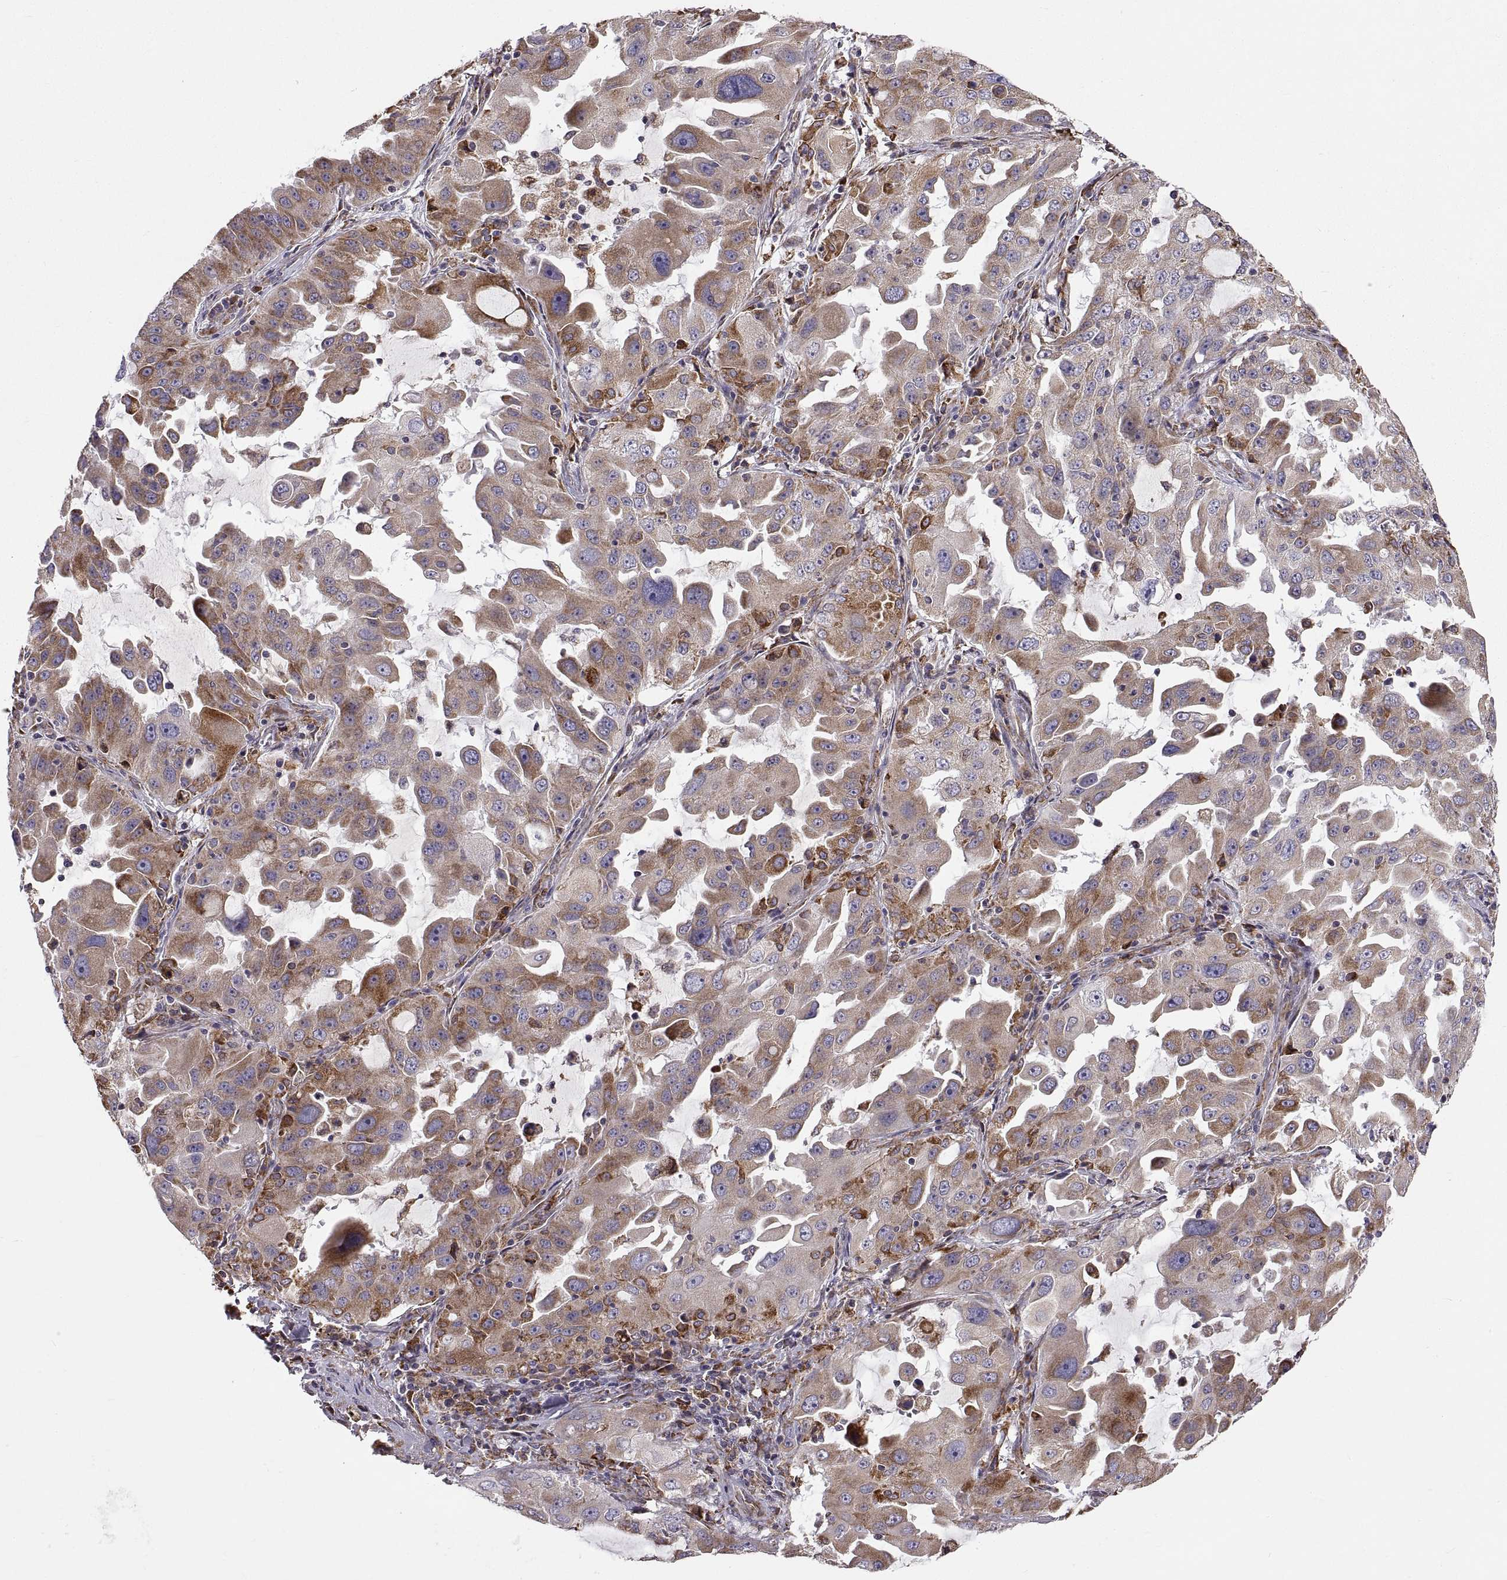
{"staining": {"intensity": "moderate", "quantity": "25%-75%", "location": "cytoplasmic/membranous"}, "tissue": "lung cancer", "cell_type": "Tumor cells", "image_type": "cancer", "snomed": [{"axis": "morphology", "description": "Adenocarcinoma, NOS"}, {"axis": "topography", "description": "Lung"}], "caption": "This micrograph shows IHC staining of lung adenocarcinoma, with medium moderate cytoplasmic/membranous expression in about 25%-75% of tumor cells.", "gene": "PLEKHB2", "patient": {"sex": "female", "age": 61}}